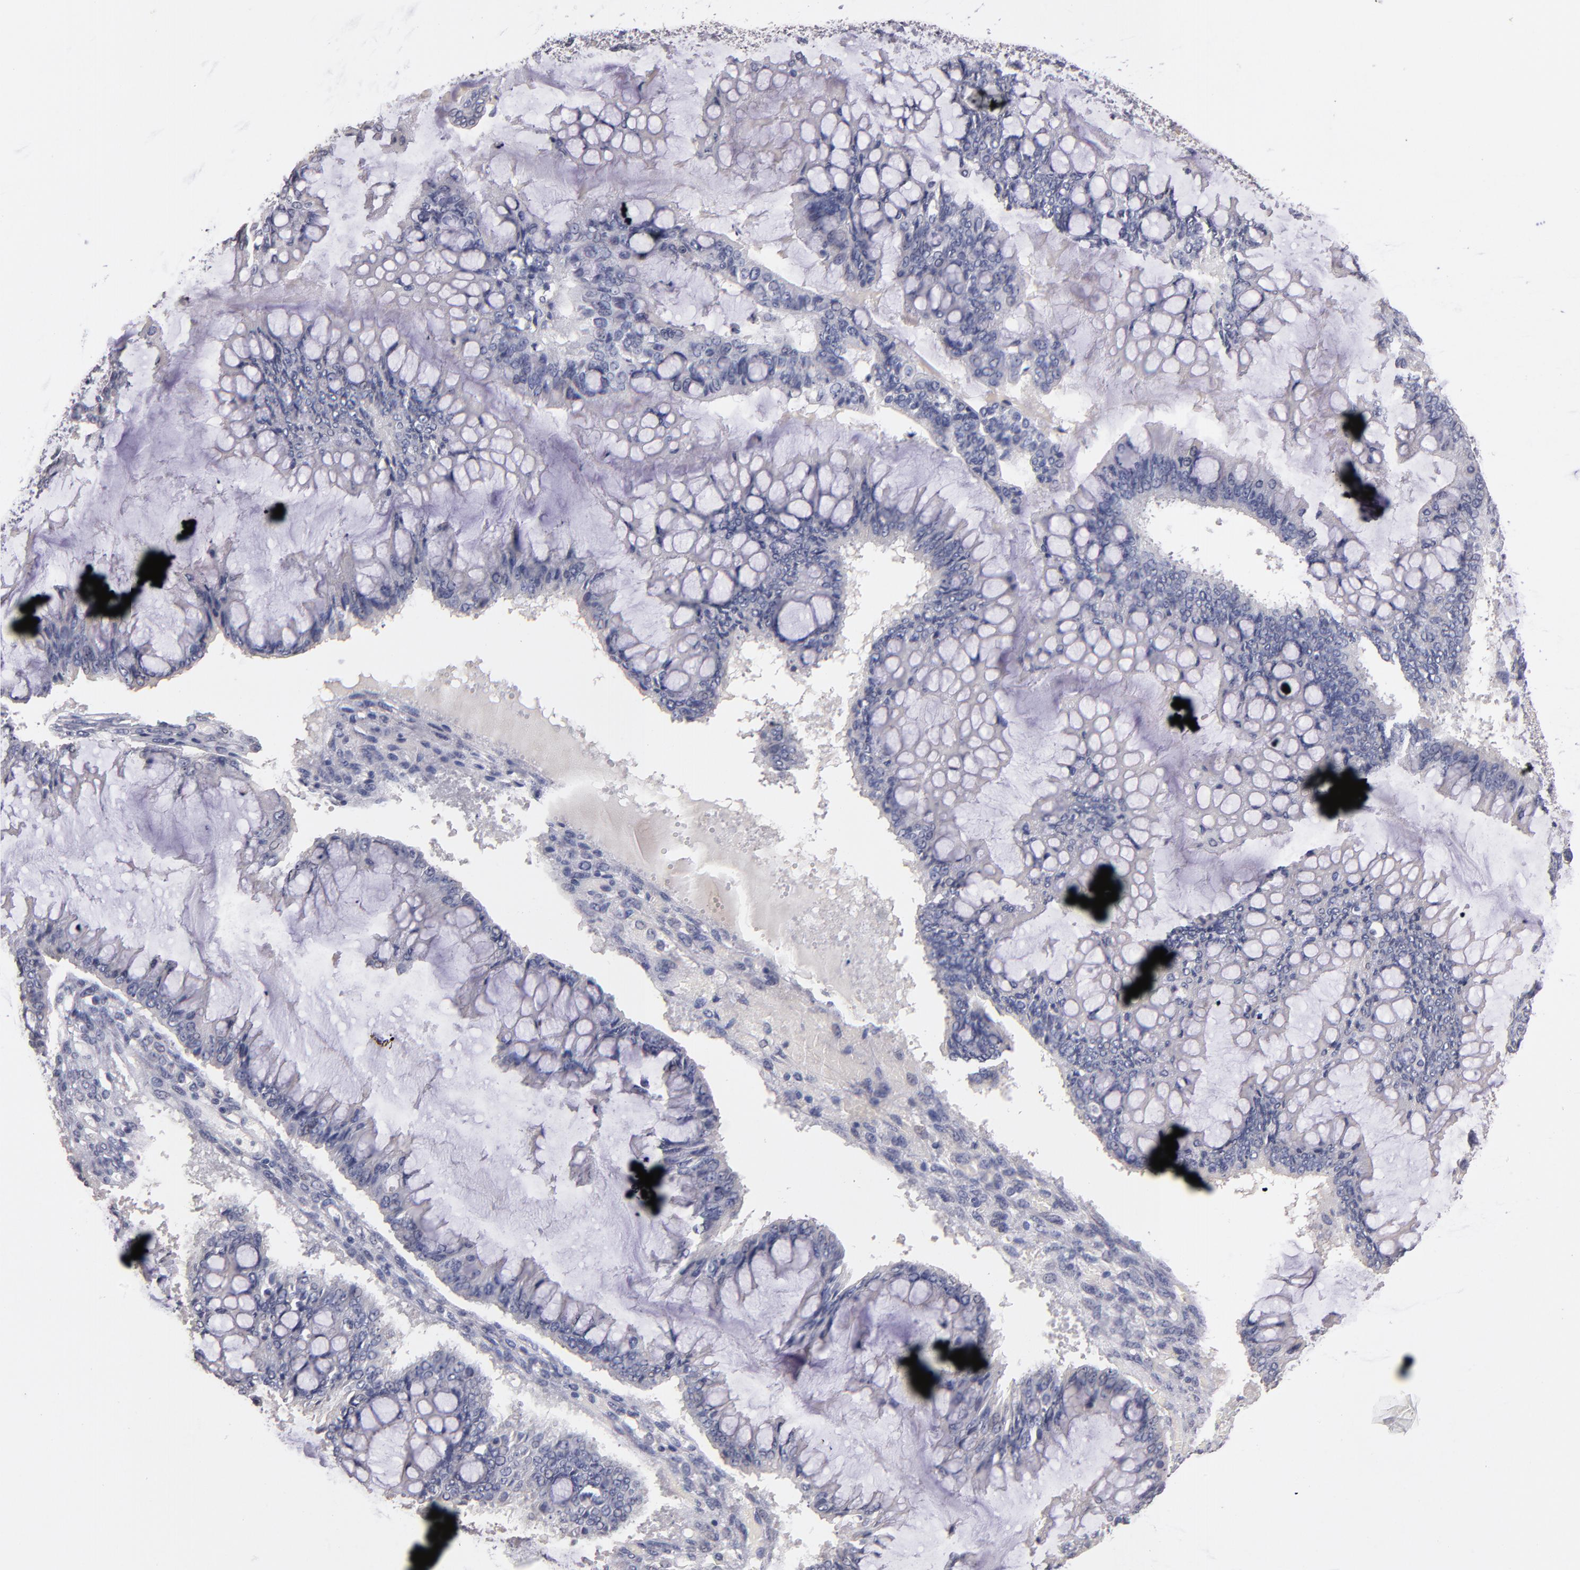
{"staining": {"intensity": "negative", "quantity": "none", "location": "none"}, "tissue": "ovarian cancer", "cell_type": "Tumor cells", "image_type": "cancer", "snomed": [{"axis": "morphology", "description": "Cystadenocarcinoma, mucinous, NOS"}, {"axis": "topography", "description": "Ovary"}], "caption": "High power microscopy histopathology image of an immunohistochemistry (IHC) histopathology image of ovarian cancer, revealing no significant expression in tumor cells. The staining is performed using DAB (3,3'-diaminobenzidine) brown chromogen with nuclei counter-stained in using hematoxylin.", "gene": "SOX10", "patient": {"sex": "female", "age": 73}}